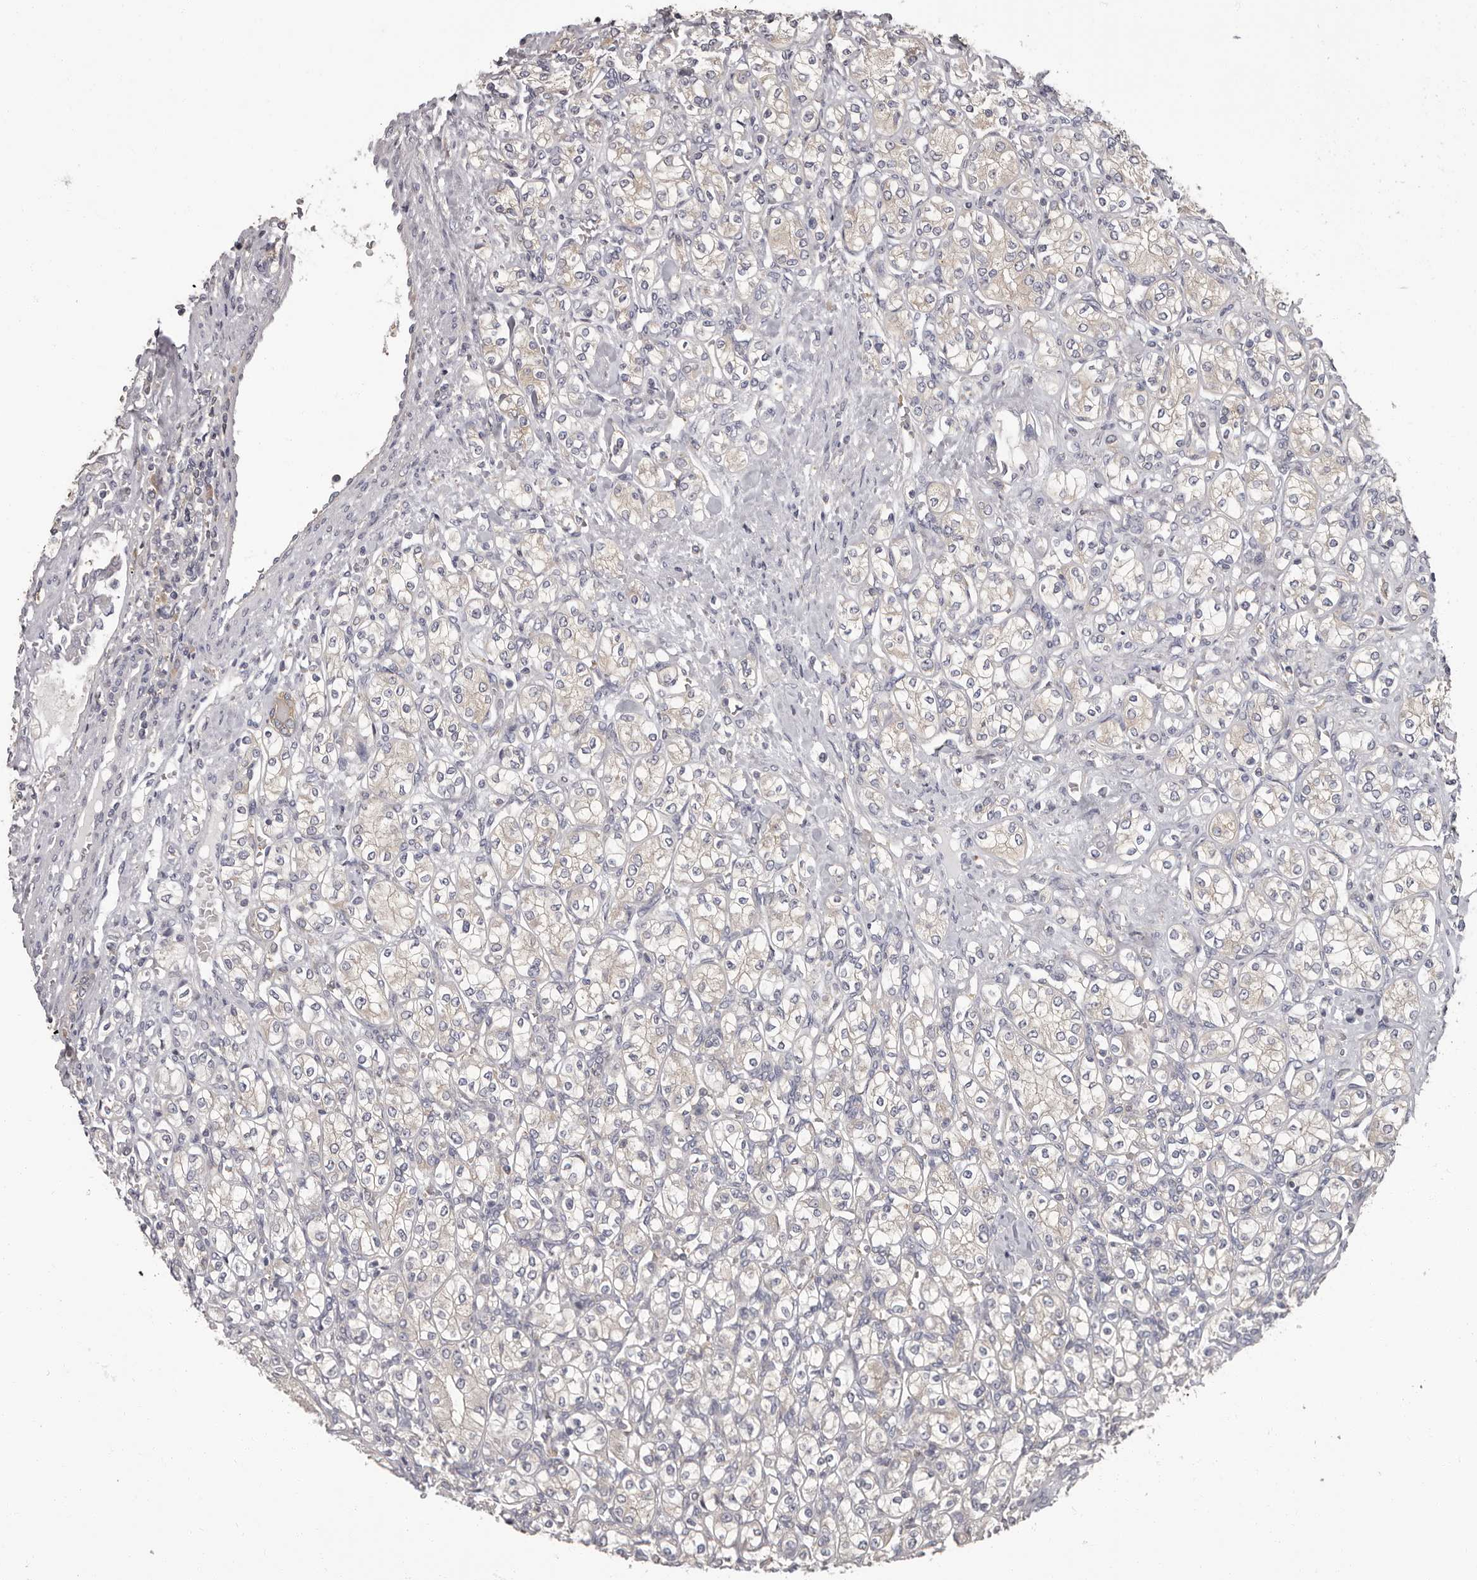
{"staining": {"intensity": "negative", "quantity": "none", "location": "none"}, "tissue": "renal cancer", "cell_type": "Tumor cells", "image_type": "cancer", "snomed": [{"axis": "morphology", "description": "Adenocarcinoma, NOS"}, {"axis": "topography", "description": "Kidney"}], "caption": "Adenocarcinoma (renal) was stained to show a protein in brown. There is no significant positivity in tumor cells. The staining was performed using DAB (3,3'-diaminobenzidine) to visualize the protein expression in brown, while the nuclei were stained in blue with hematoxylin (Magnification: 20x).", "gene": "APEH", "patient": {"sex": "male", "age": 77}}